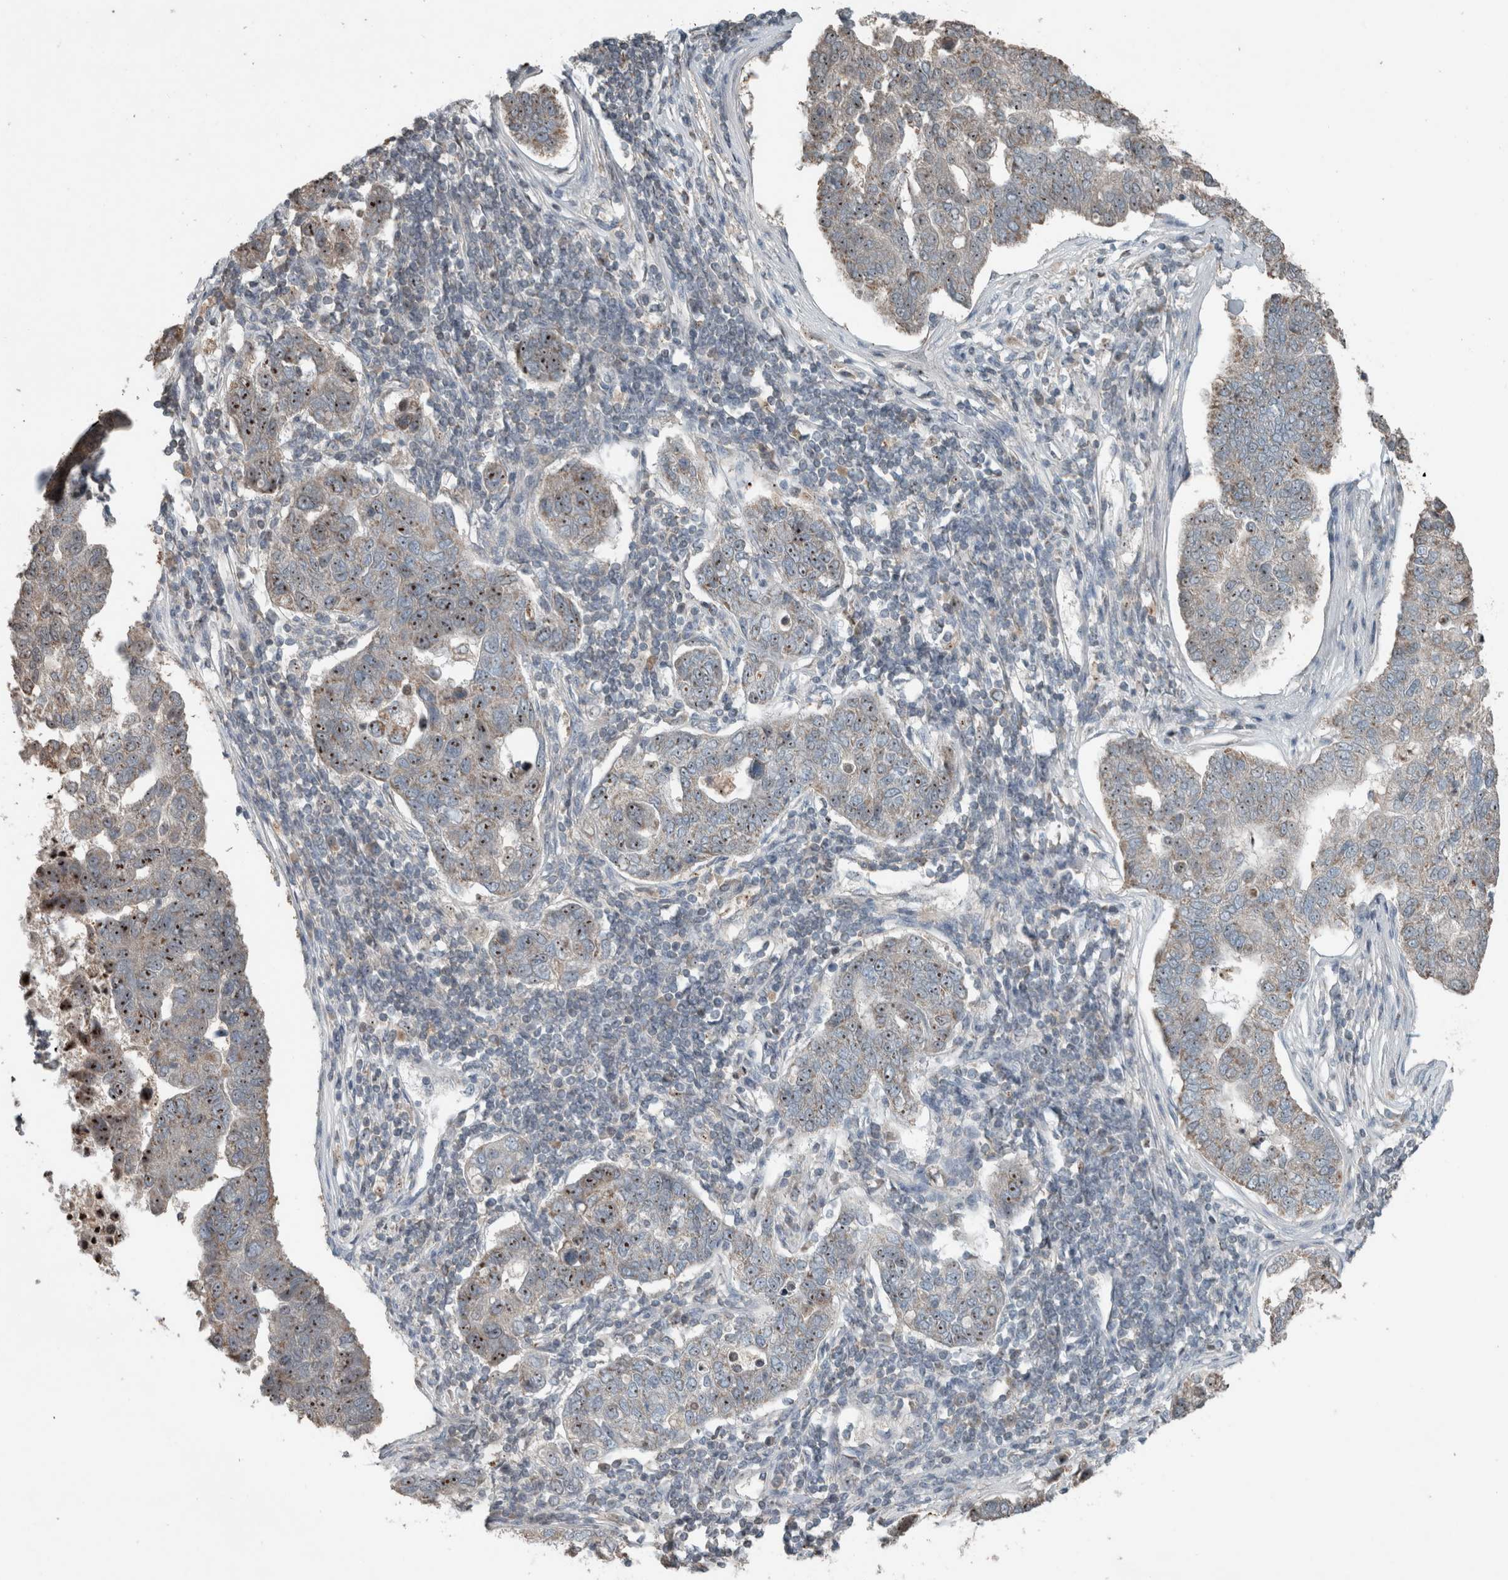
{"staining": {"intensity": "moderate", "quantity": "25%-75%", "location": "nuclear"}, "tissue": "pancreatic cancer", "cell_type": "Tumor cells", "image_type": "cancer", "snomed": [{"axis": "morphology", "description": "Adenocarcinoma, NOS"}, {"axis": "topography", "description": "Pancreas"}], "caption": "Tumor cells display moderate nuclear positivity in approximately 25%-75% of cells in pancreatic cancer. (DAB IHC, brown staining for protein, blue staining for nuclei).", "gene": "RPF1", "patient": {"sex": "female", "age": 61}}